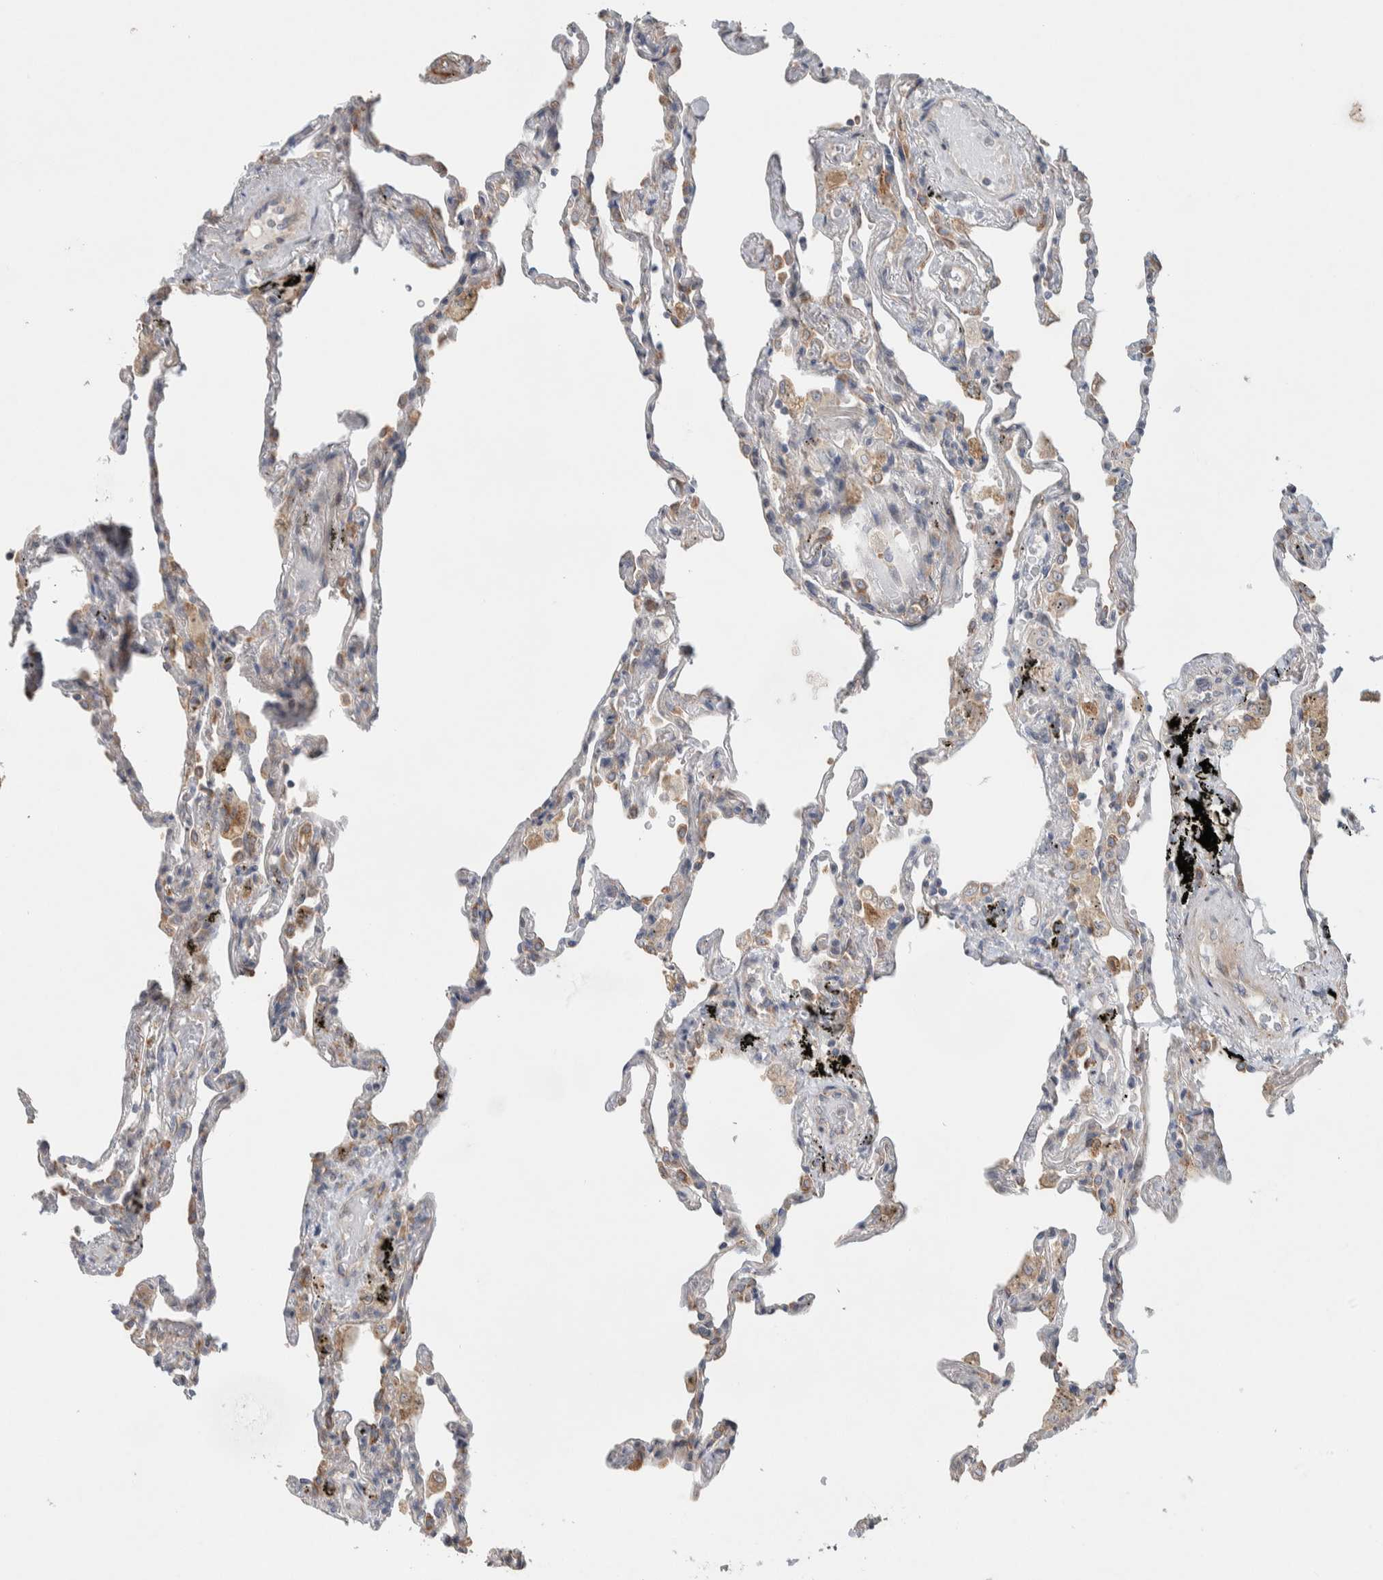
{"staining": {"intensity": "weak", "quantity": "<25%", "location": "cytoplasmic/membranous"}, "tissue": "lung", "cell_type": "Alveolar cells", "image_type": "normal", "snomed": [{"axis": "morphology", "description": "Normal tissue, NOS"}, {"axis": "topography", "description": "Lung"}], "caption": "Immunohistochemistry (IHC) histopathology image of benign human lung stained for a protein (brown), which demonstrates no positivity in alveolar cells. (Stains: DAB immunohistochemistry (IHC) with hematoxylin counter stain, Microscopy: brightfield microscopy at high magnification).", "gene": "ADCY8", "patient": {"sex": "male", "age": 59}}